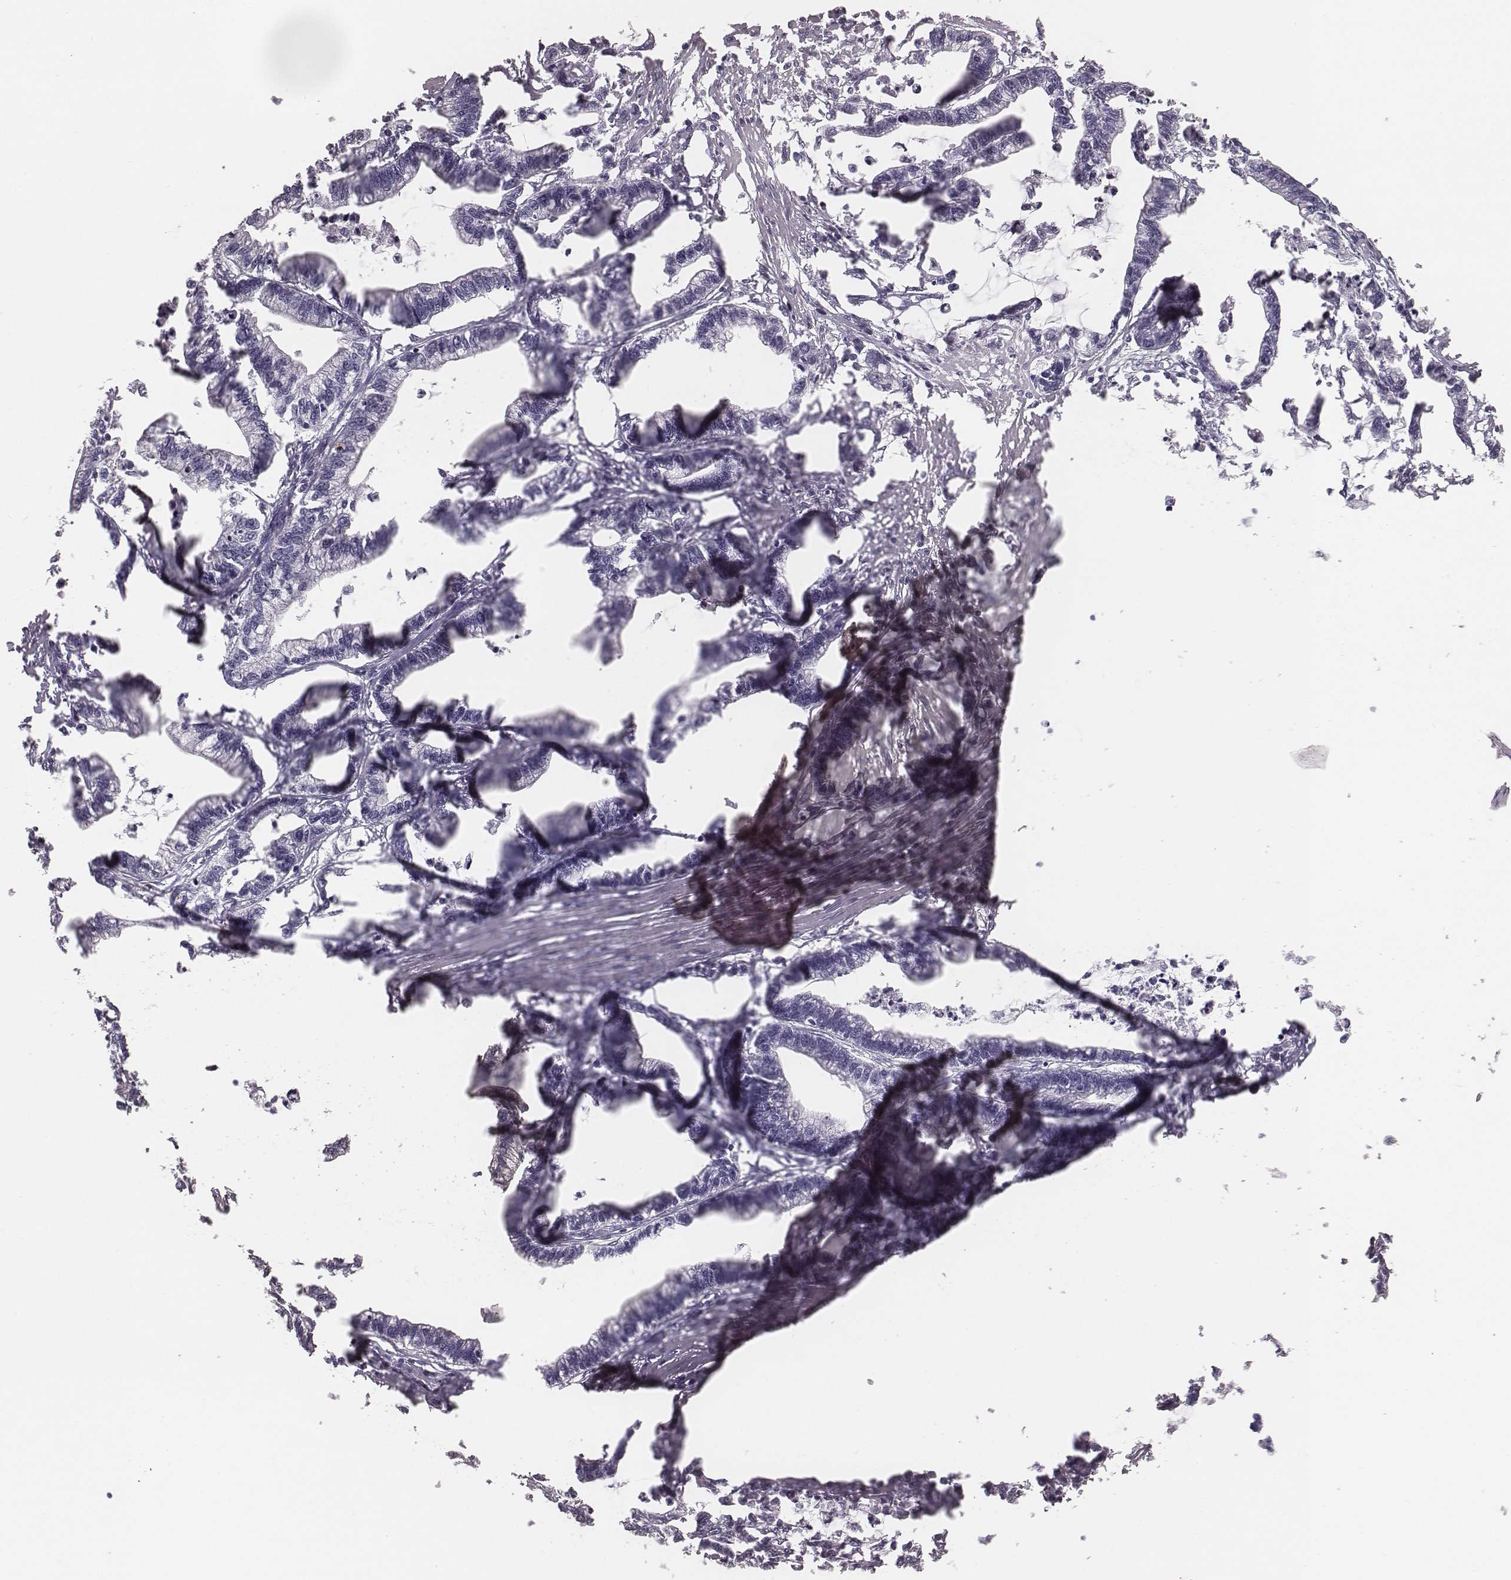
{"staining": {"intensity": "negative", "quantity": "none", "location": "none"}, "tissue": "stomach cancer", "cell_type": "Tumor cells", "image_type": "cancer", "snomed": [{"axis": "morphology", "description": "Adenocarcinoma, NOS"}, {"axis": "topography", "description": "Stomach"}], "caption": "There is no significant positivity in tumor cells of stomach cancer.", "gene": "CSHL1", "patient": {"sex": "male", "age": 83}}